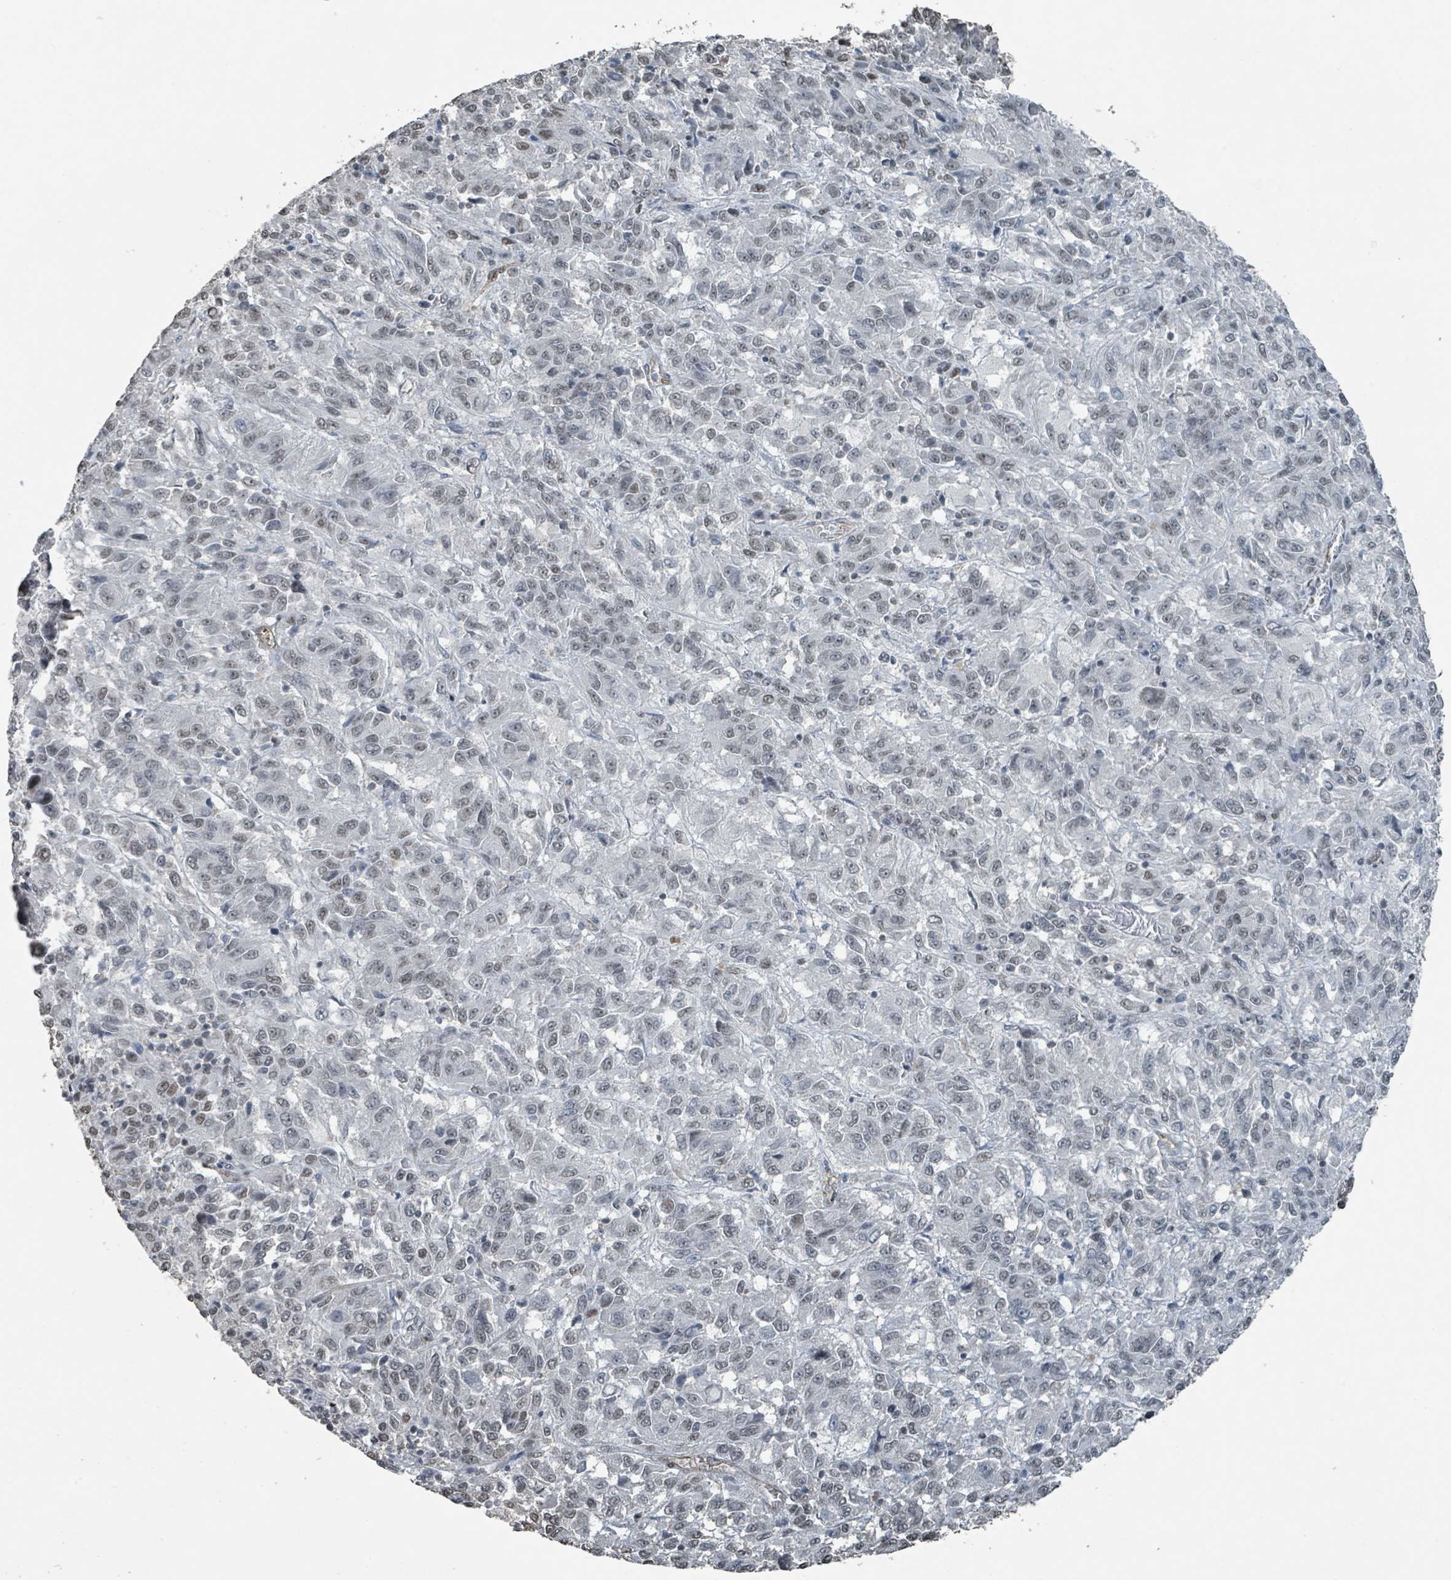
{"staining": {"intensity": "weak", "quantity": "25%-75%", "location": "nuclear"}, "tissue": "melanoma", "cell_type": "Tumor cells", "image_type": "cancer", "snomed": [{"axis": "morphology", "description": "Malignant melanoma, Metastatic site"}, {"axis": "topography", "description": "Lung"}], "caption": "IHC histopathology image of neoplastic tissue: human melanoma stained using immunohistochemistry (IHC) shows low levels of weak protein expression localized specifically in the nuclear of tumor cells, appearing as a nuclear brown color.", "gene": "PHIP", "patient": {"sex": "male", "age": 64}}